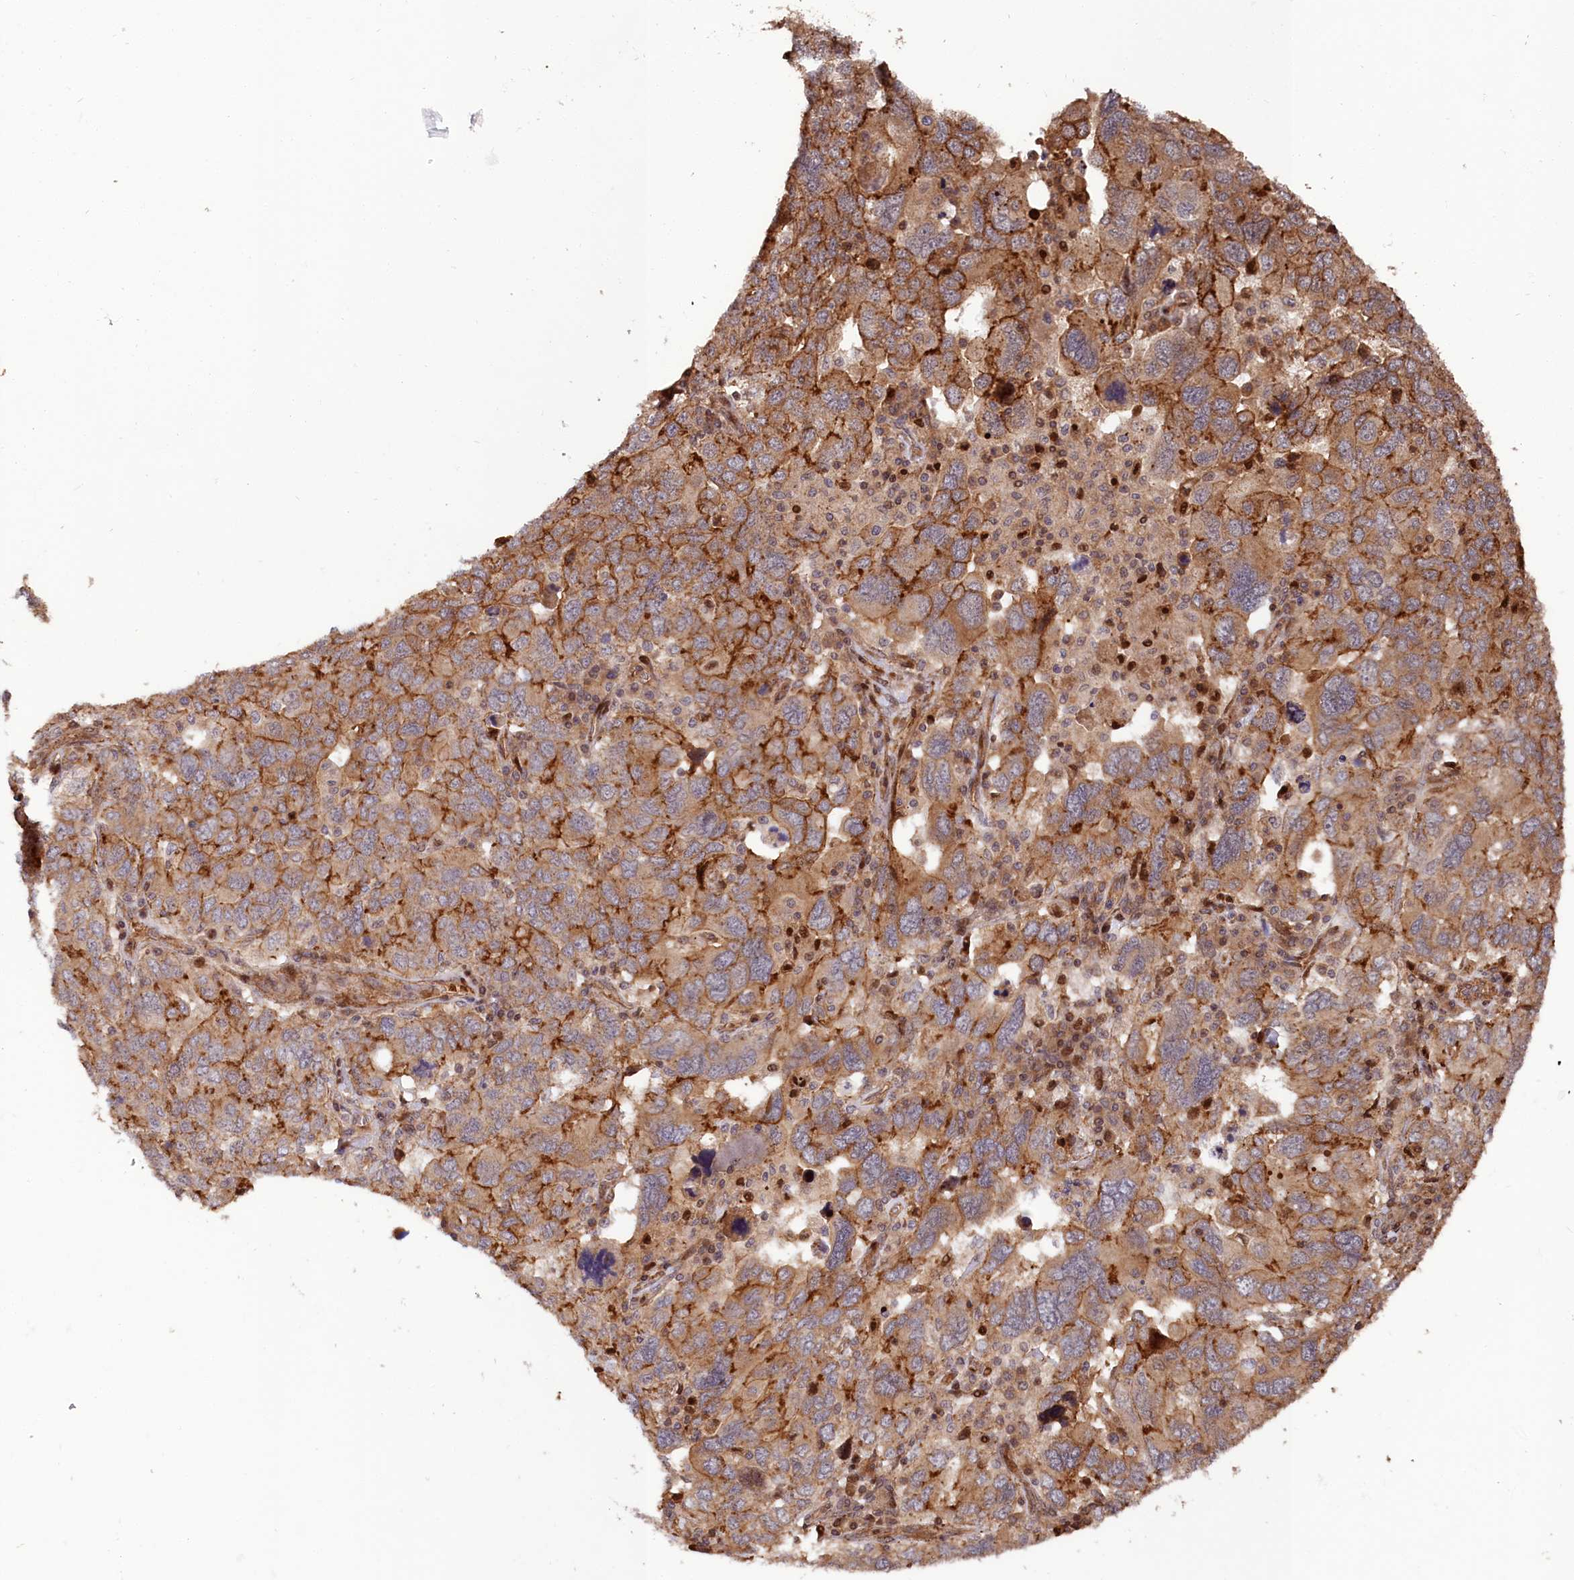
{"staining": {"intensity": "strong", "quantity": ">75%", "location": "cytoplasmic/membranous"}, "tissue": "ovarian cancer", "cell_type": "Tumor cells", "image_type": "cancer", "snomed": [{"axis": "morphology", "description": "Carcinoma, endometroid"}, {"axis": "topography", "description": "Ovary"}], "caption": "A brown stain labels strong cytoplasmic/membranous positivity of a protein in human ovarian cancer tumor cells.", "gene": "TNKS1BP1", "patient": {"sex": "female", "age": 62}}